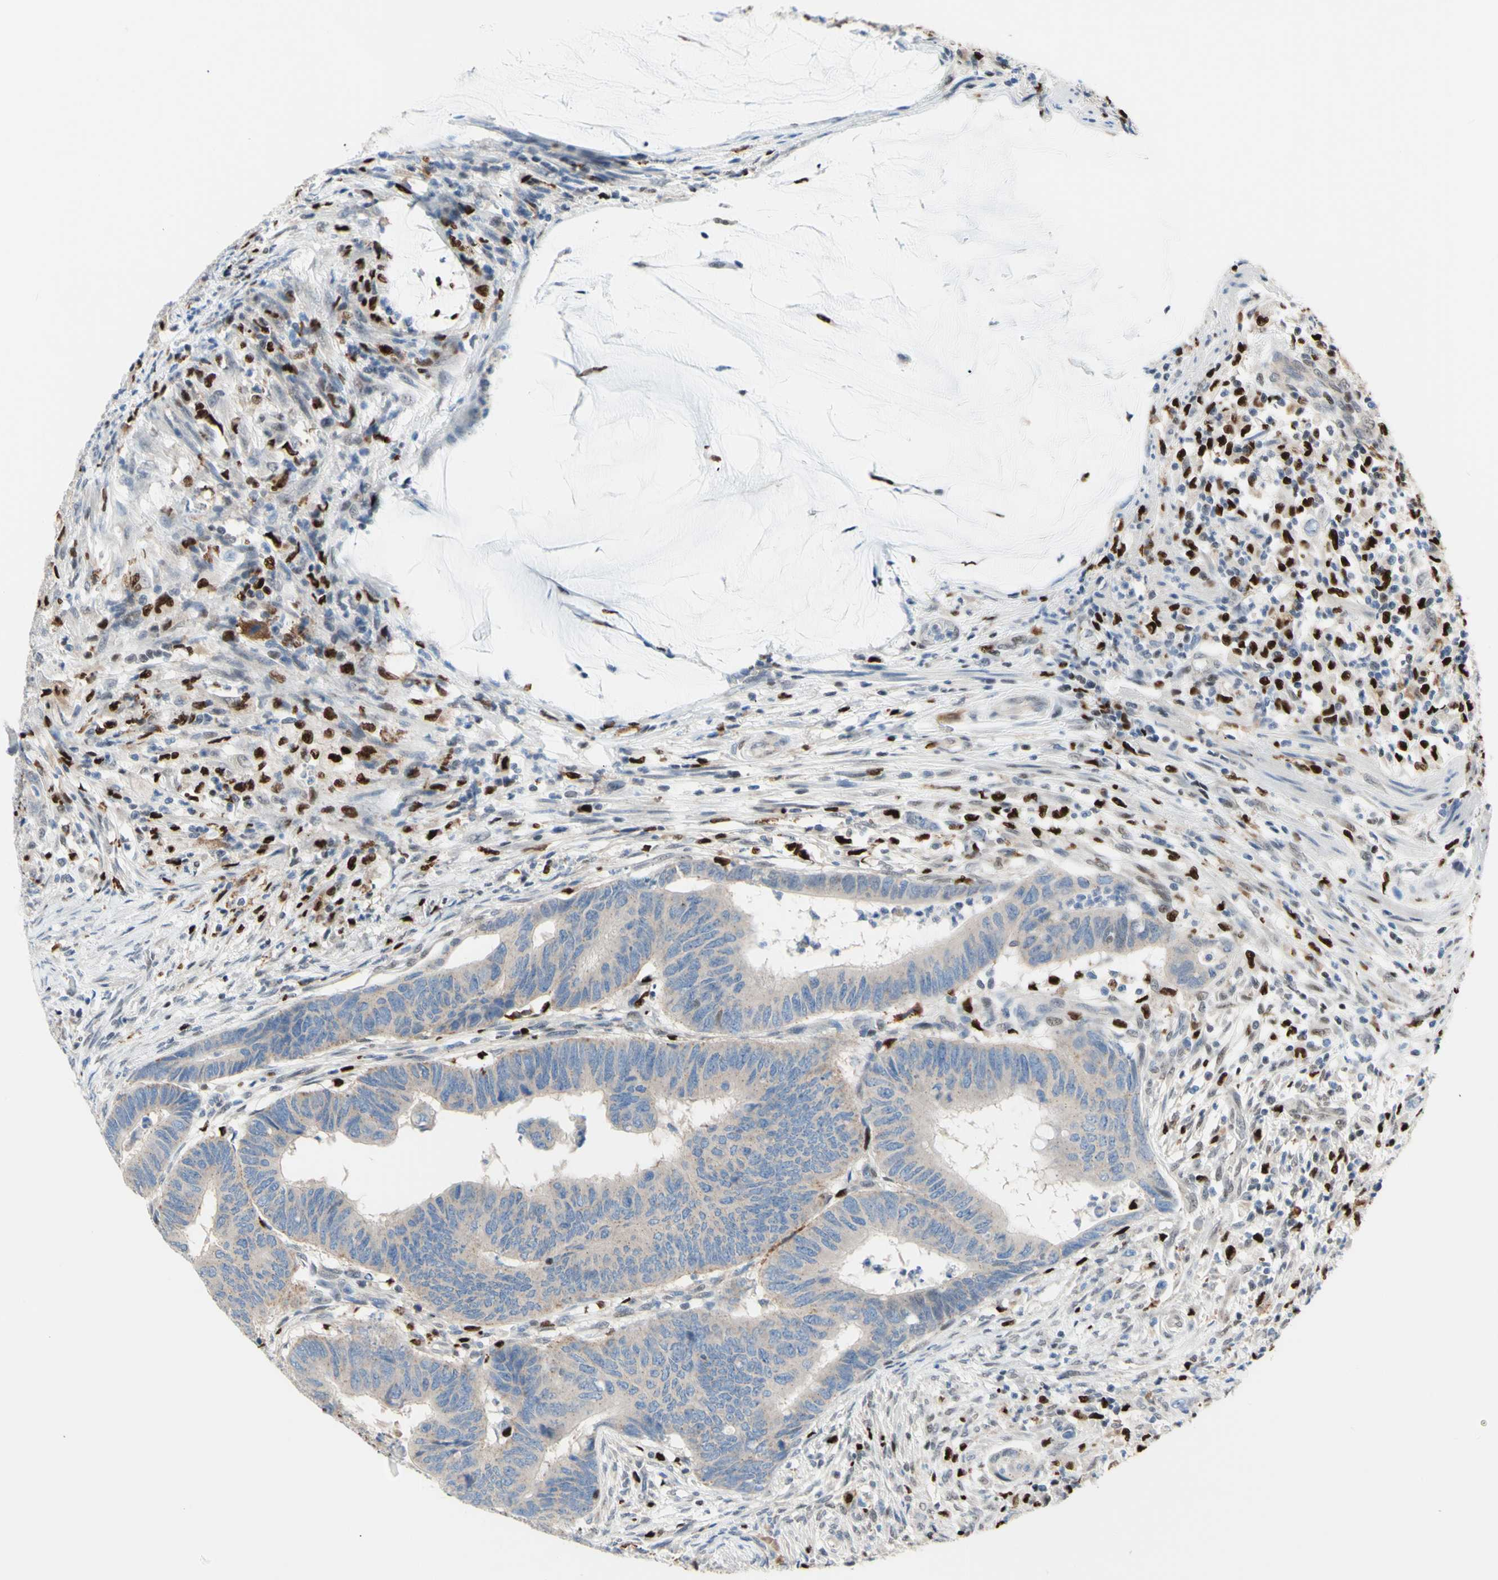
{"staining": {"intensity": "weak", "quantity": ">75%", "location": "cytoplasmic/membranous"}, "tissue": "colorectal cancer", "cell_type": "Tumor cells", "image_type": "cancer", "snomed": [{"axis": "morphology", "description": "Normal tissue, NOS"}, {"axis": "morphology", "description": "Adenocarcinoma, NOS"}, {"axis": "topography", "description": "Rectum"}, {"axis": "topography", "description": "Peripheral nerve tissue"}], "caption": "A histopathology image showing weak cytoplasmic/membranous positivity in about >75% of tumor cells in adenocarcinoma (colorectal), as visualized by brown immunohistochemical staining.", "gene": "EED", "patient": {"sex": "male", "age": 92}}